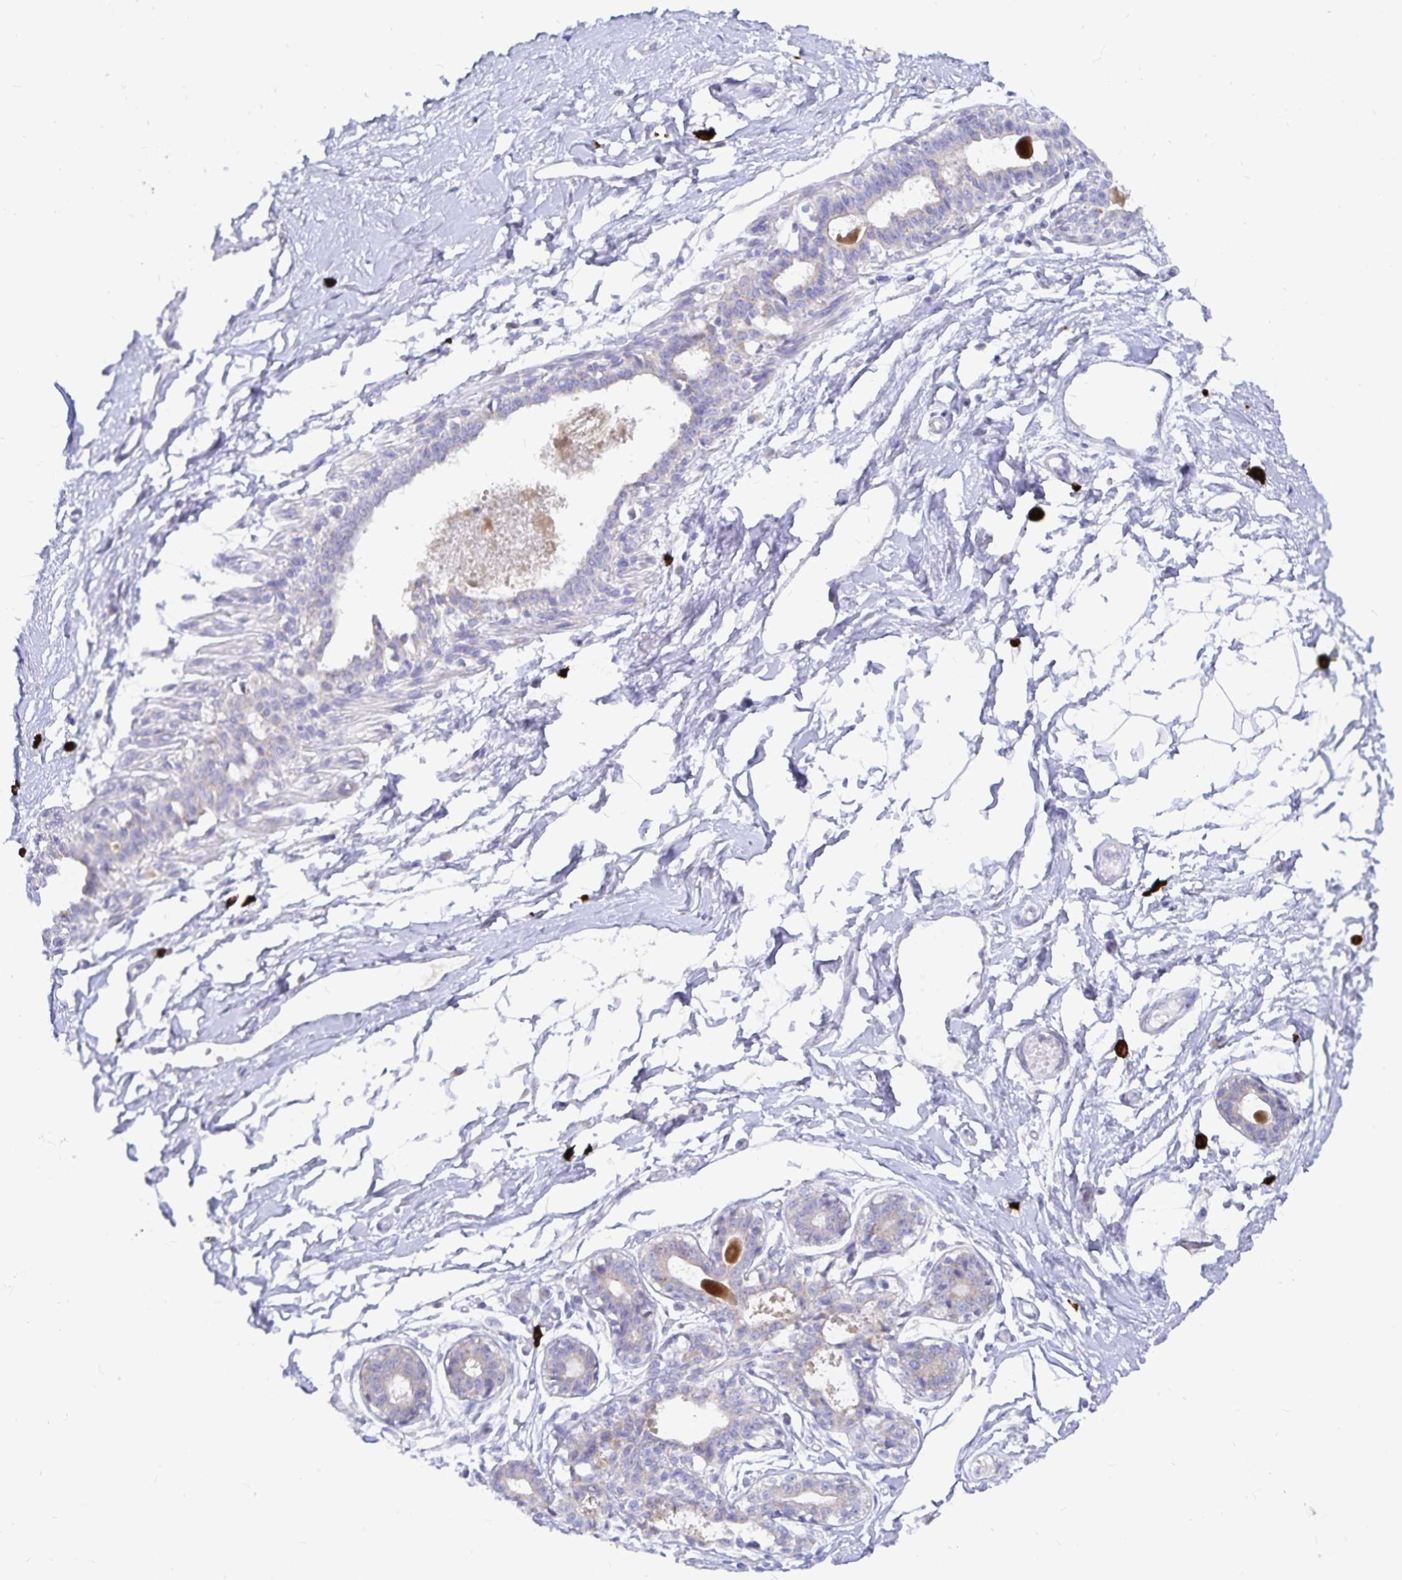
{"staining": {"intensity": "negative", "quantity": "none", "location": "none"}, "tissue": "breast", "cell_type": "Adipocytes", "image_type": "normal", "snomed": [{"axis": "morphology", "description": "Normal tissue, NOS"}, {"axis": "topography", "description": "Breast"}], "caption": "Breast stained for a protein using immunohistochemistry exhibits no staining adipocytes.", "gene": "PKHD1", "patient": {"sex": "female", "age": 45}}